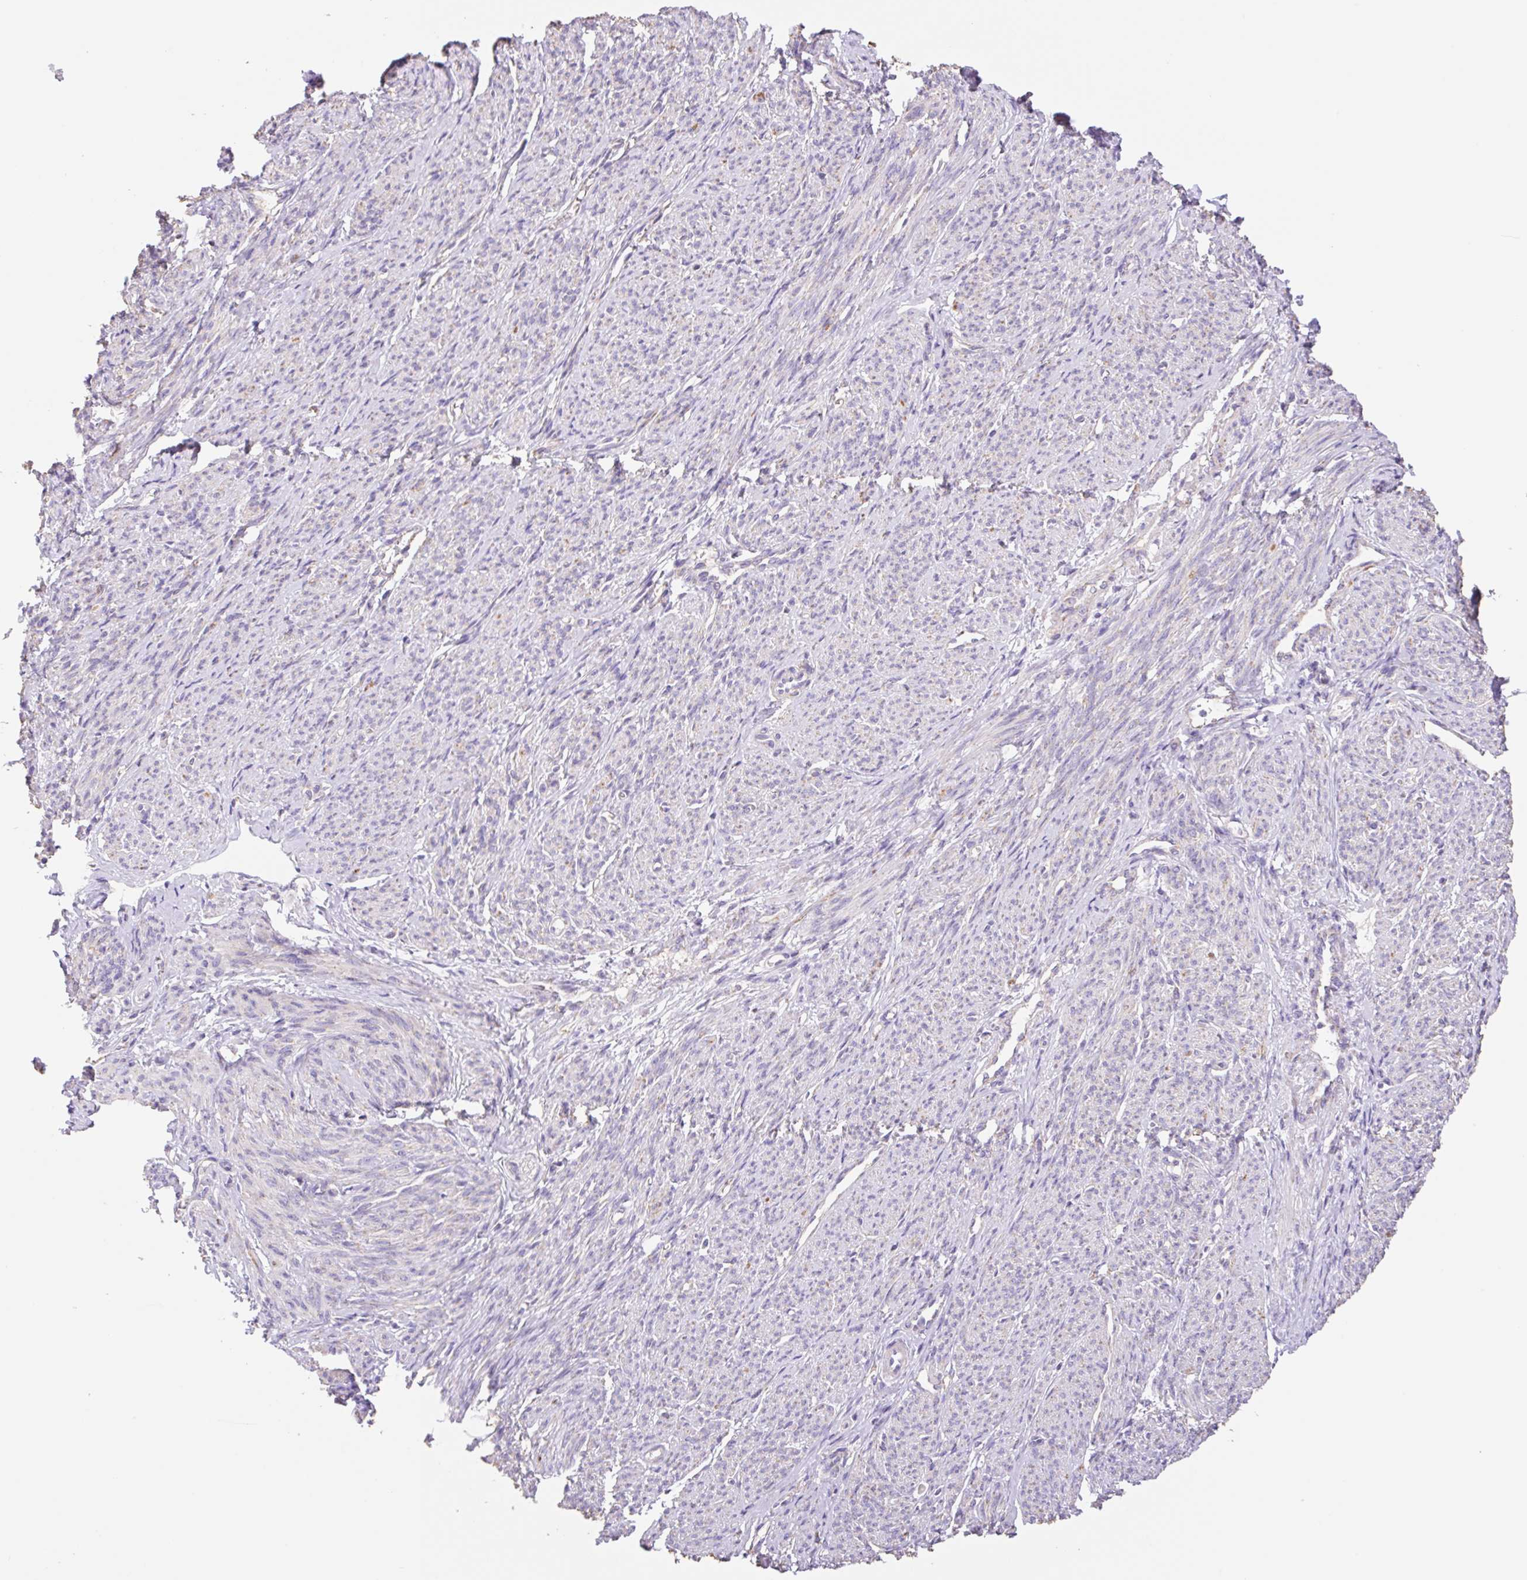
{"staining": {"intensity": "negative", "quantity": "none", "location": "none"}, "tissue": "smooth muscle", "cell_type": "Smooth muscle cells", "image_type": "normal", "snomed": [{"axis": "morphology", "description": "Normal tissue, NOS"}, {"axis": "topography", "description": "Smooth muscle"}], "caption": "DAB (3,3'-diaminobenzidine) immunohistochemical staining of unremarkable human smooth muscle exhibits no significant staining in smooth muscle cells. (Brightfield microscopy of DAB immunohistochemistry (IHC) at high magnification).", "gene": "COPZ2", "patient": {"sex": "female", "age": 65}}